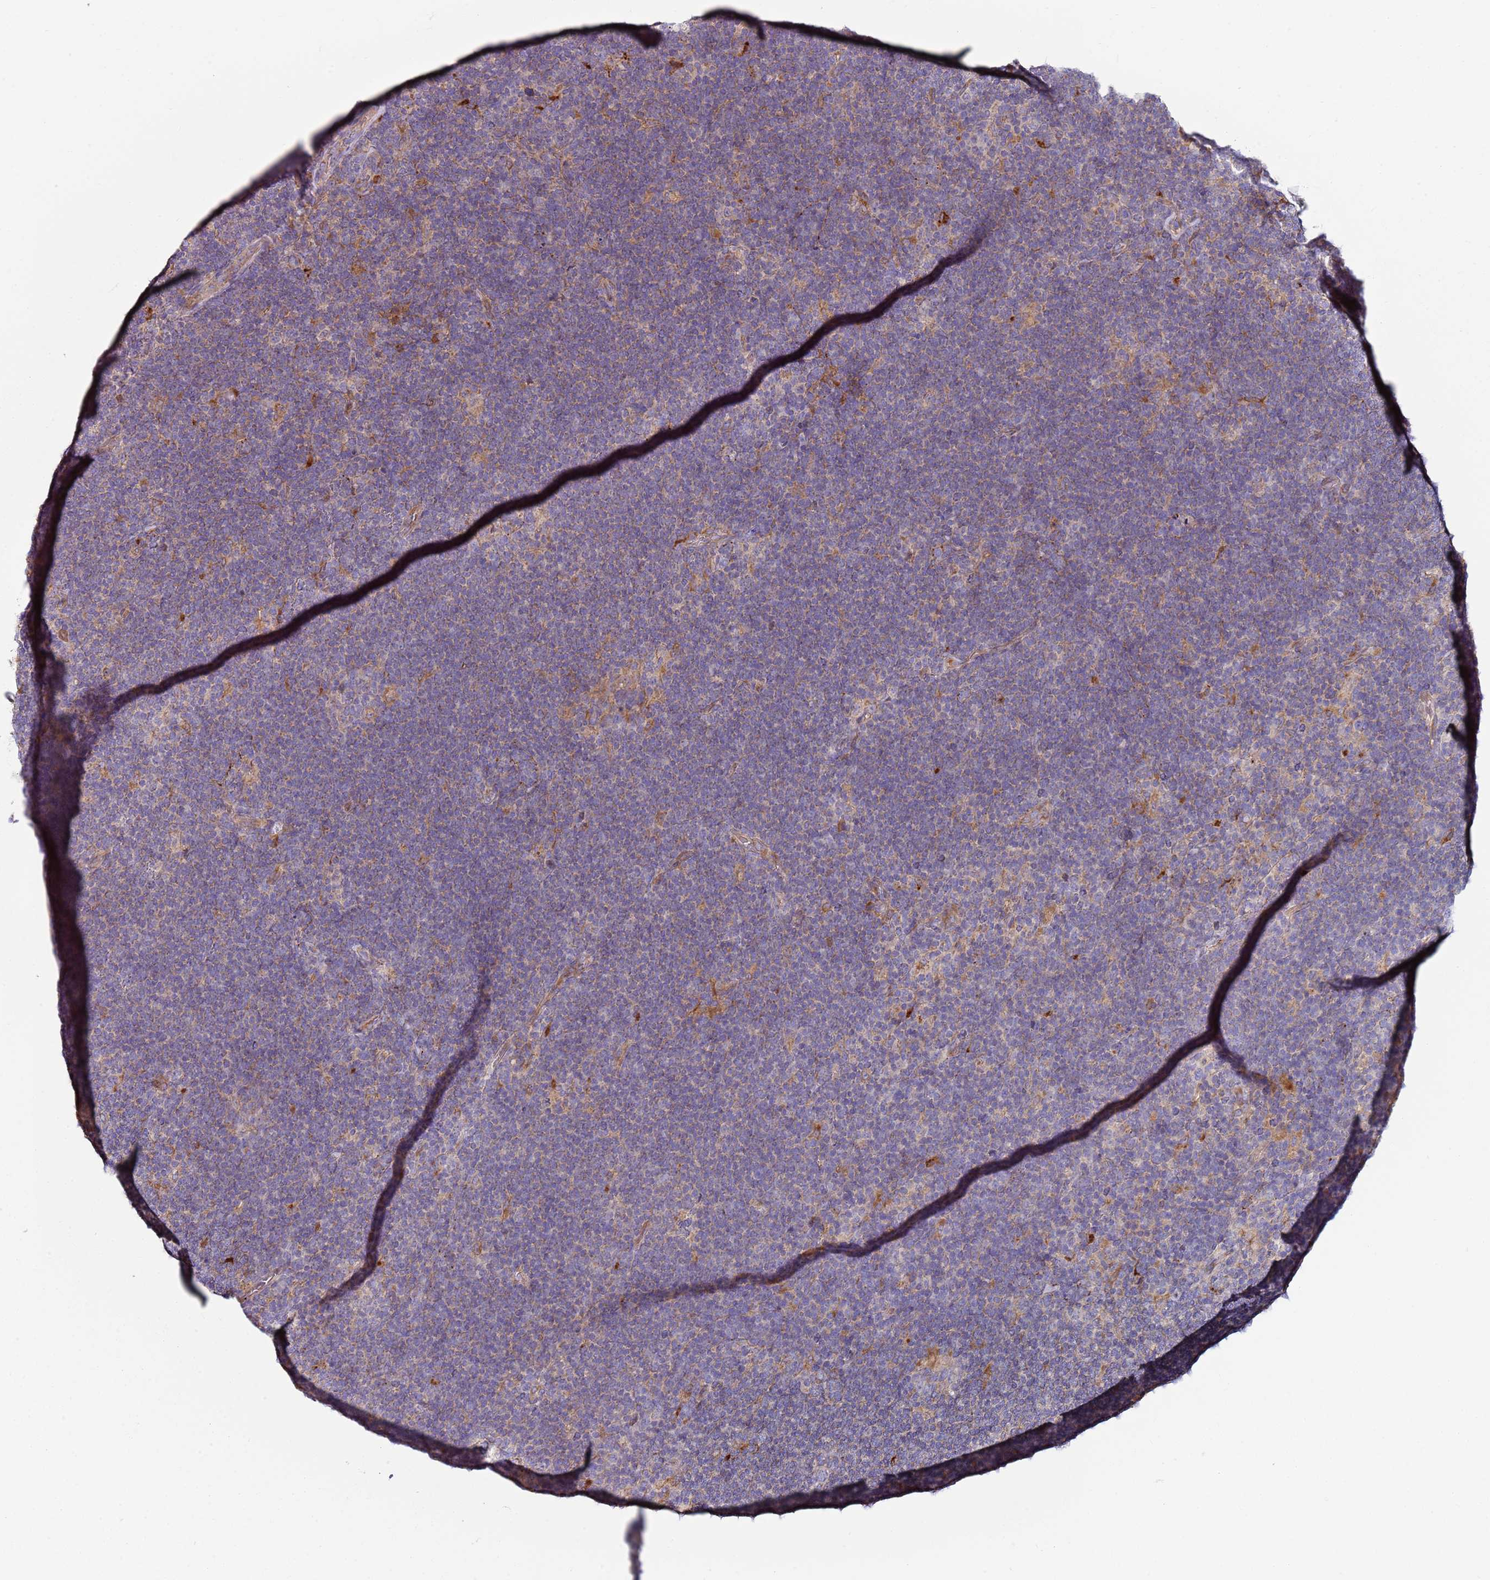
{"staining": {"intensity": "negative", "quantity": "none", "location": "none"}, "tissue": "lymphoma", "cell_type": "Tumor cells", "image_type": "cancer", "snomed": [{"axis": "morphology", "description": "Hodgkin's disease, NOS"}, {"axis": "topography", "description": "Lymph node"}], "caption": "A high-resolution photomicrograph shows immunohistochemistry (IHC) staining of lymphoma, which demonstrates no significant expression in tumor cells.", "gene": "DIP2B", "patient": {"sex": "female", "age": 57}}